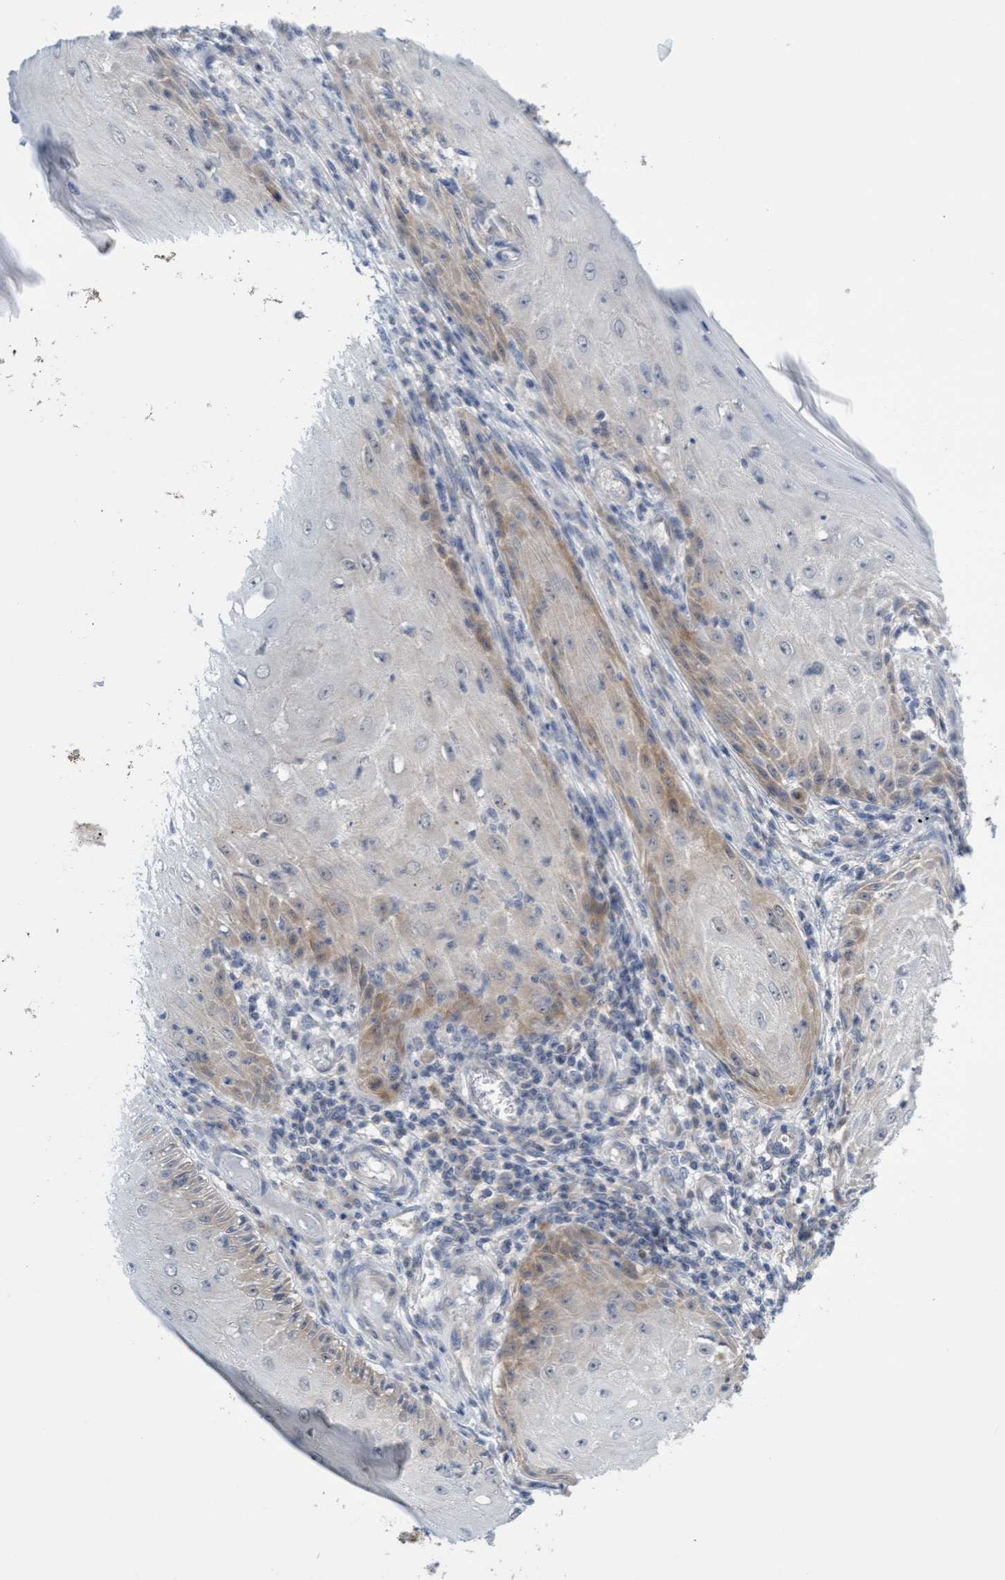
{"staining": {"intensity": "weak", "quantity": "25%-75%", "location": "cytoplasmic/membranous"}, "tissue": "skin cancer", "cell_type": "Tumor cells", "image_type": "cancer", "snomed": [{"axis": "morphology", "description": "Squamous cell carcinoma, NOS"}, {"axis": "topography", "description": "Skin"}], "caption": "Squamous cell carcinoma (skin) stained for a protein (brown) exhibits weak cytoplasmic/membranous positive staining in about 25%-75% of tumor cells.", "gene": "AMZ2", "patient": {"sex": "female", "age": 73}}